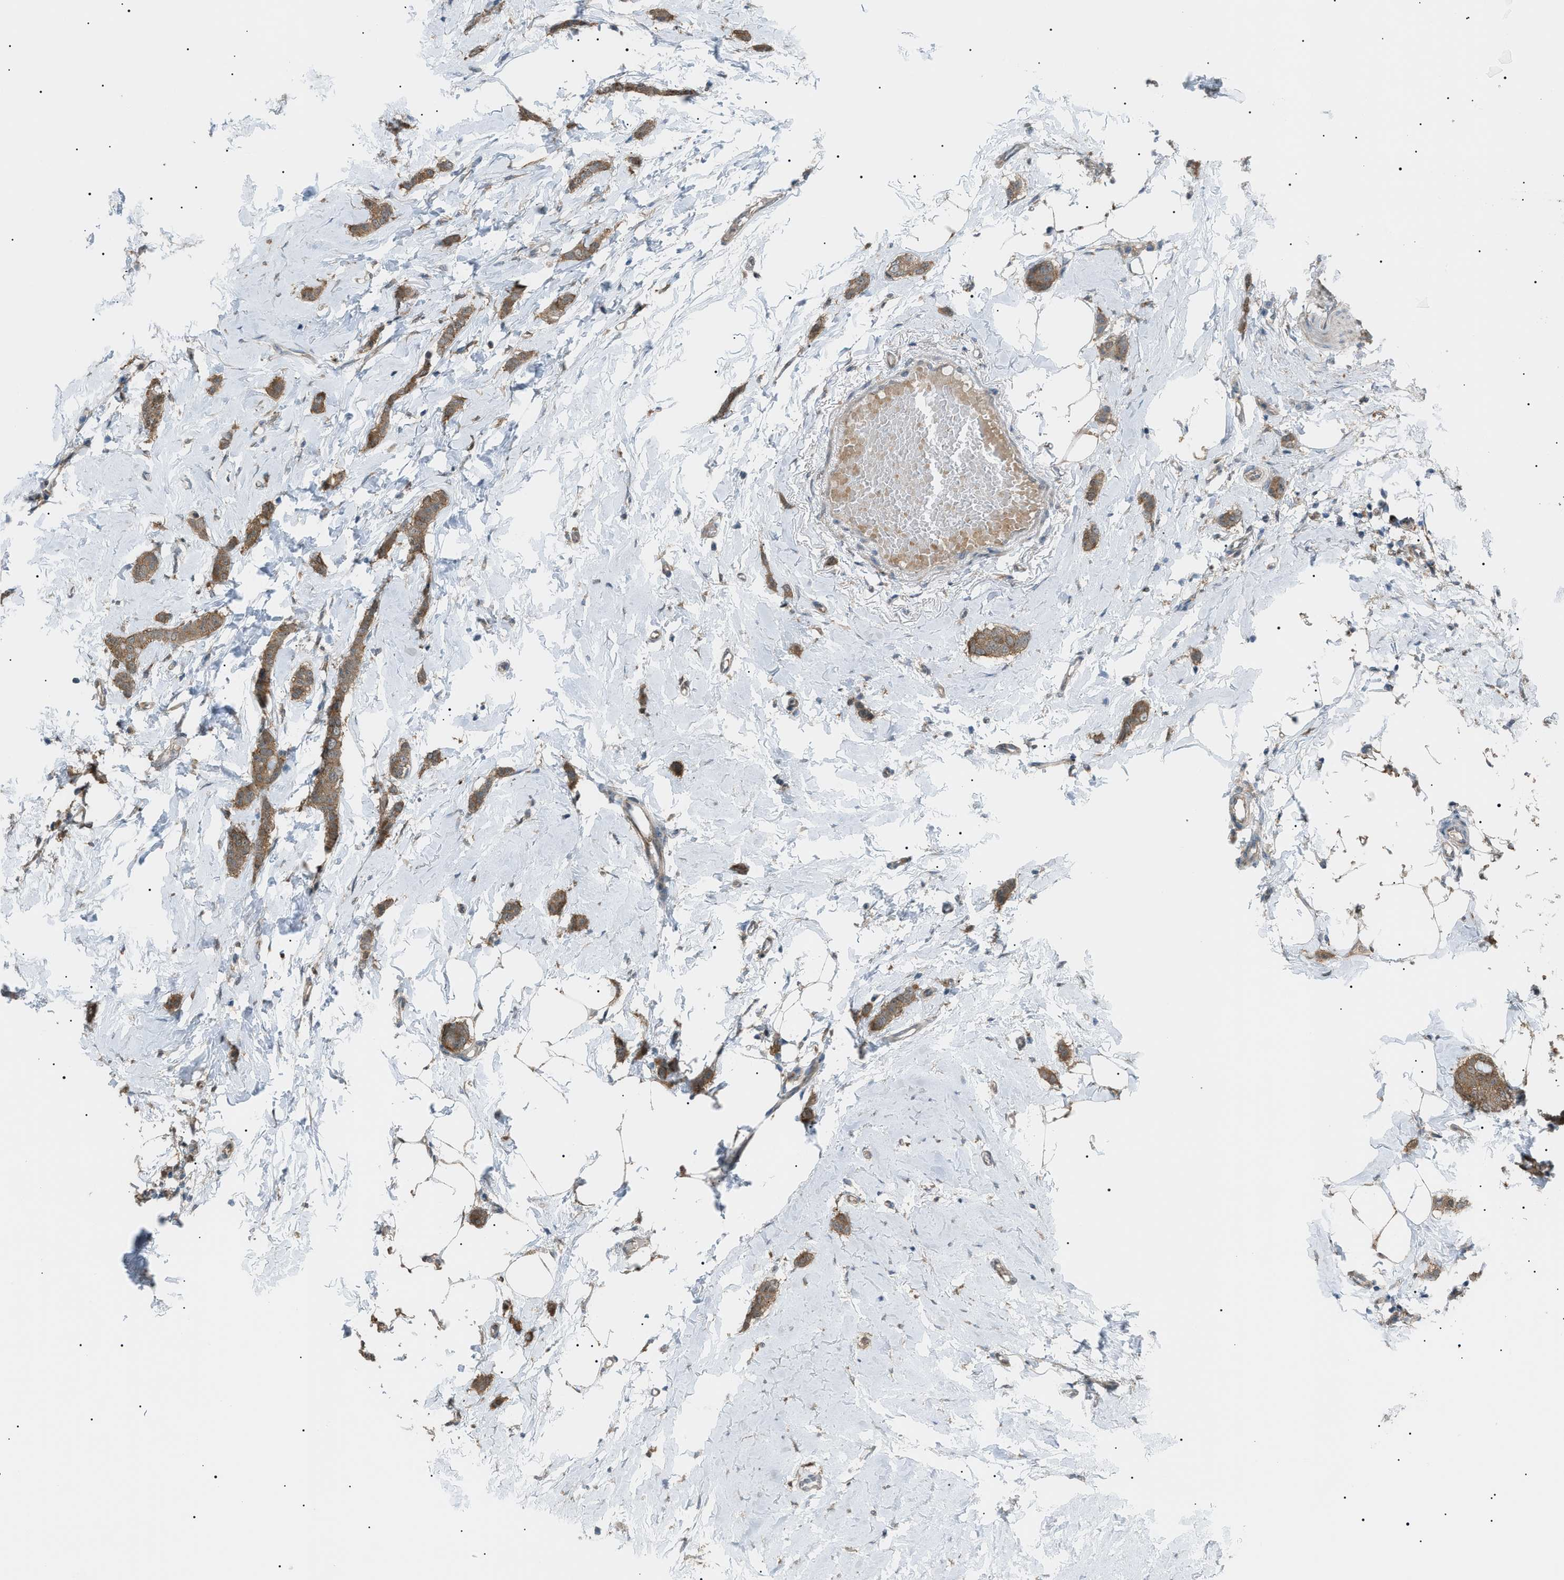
{"staining": {"intensity": "moderate", "quantity": ">75%", "location": "cytoplasmic/membranous"}, "tissue": "breast cancer", "cell_type": "Tumor cells", "image_type": "cancer", "snomed": [{"axis": "morphology", "description": "Lobular carcinoma"}, {"axis": "topography", "description": "Skin"}, {"axis": "topography", "description": "Breast"}], "caption": "DAB (3,3'-diaminobenzidine) immunohistochemical staining of human lobular carcinoma (breast) displays moderate cytoplasmic/membranous protein staining in approximately >75% of tumor cells. The protein is stained brown, and the nuclei are stained in blue (DAB IHC with brightfield microscopy, high magnification).", "gene": "LPIN2", "patient": {"sex": "female", "age": 46}}